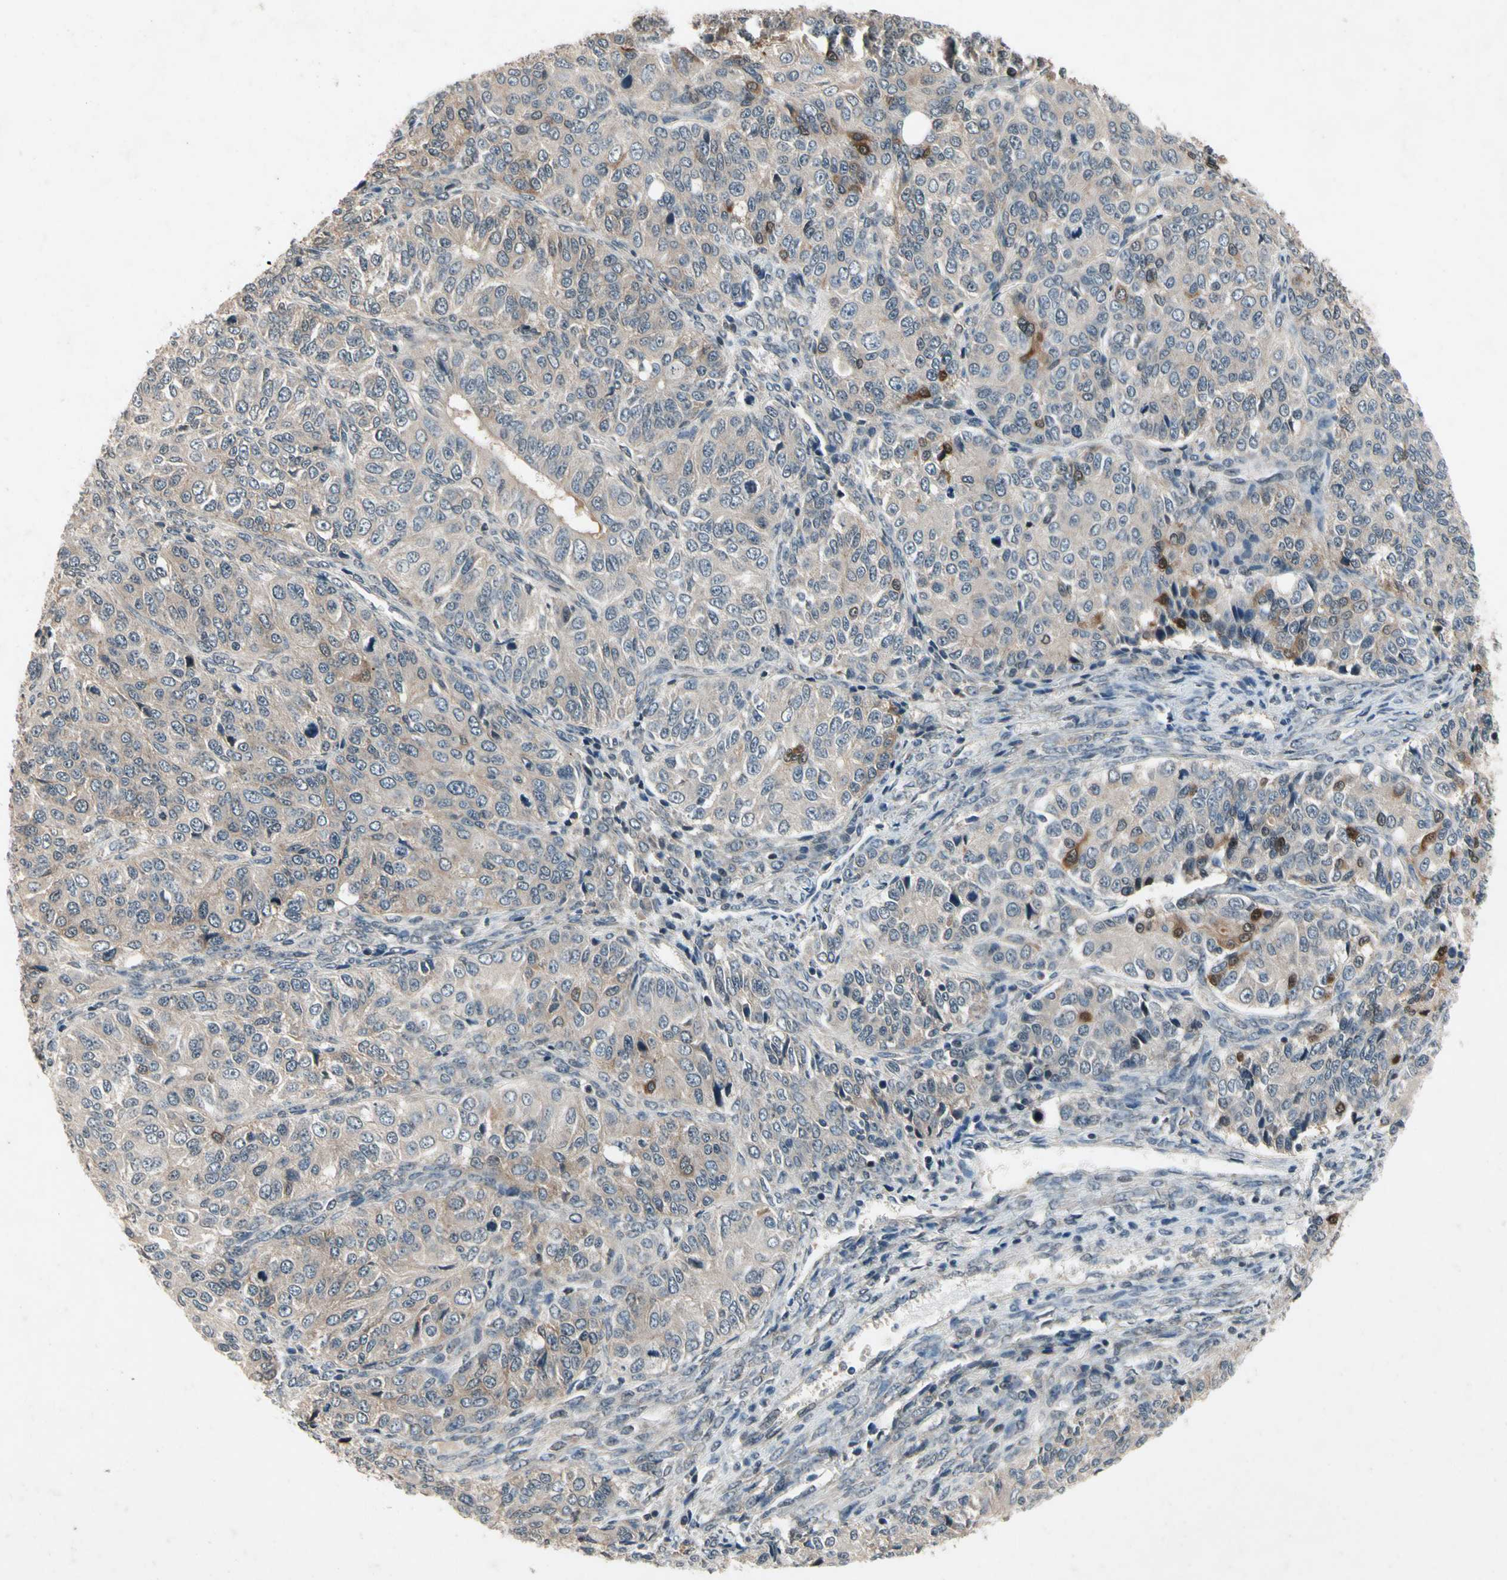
{"staining": {"intensity": "weak", "quantity": "25%-75%", "location": "cytoplasmic/membranous"}, "tissue": "ovarian cancer", "cell_type": "Tumor cells", "image_type": "cancer", "snomed": [{"axis": "morphology", "description": "Carcinoma, endometroid"}, {"axis": "topography", "description": "Ovary"}], "caption": "High-power microscopy captured an immunohistochemistry (IHC) histopathology image of ovarian endometroid carcinoma, revealing weak cytoplasmic/membranous positivity in approximately 25%-75% of tumor cells.", "gene": "DPY19L3", "patient": {"sex": "female", "age": 51}}